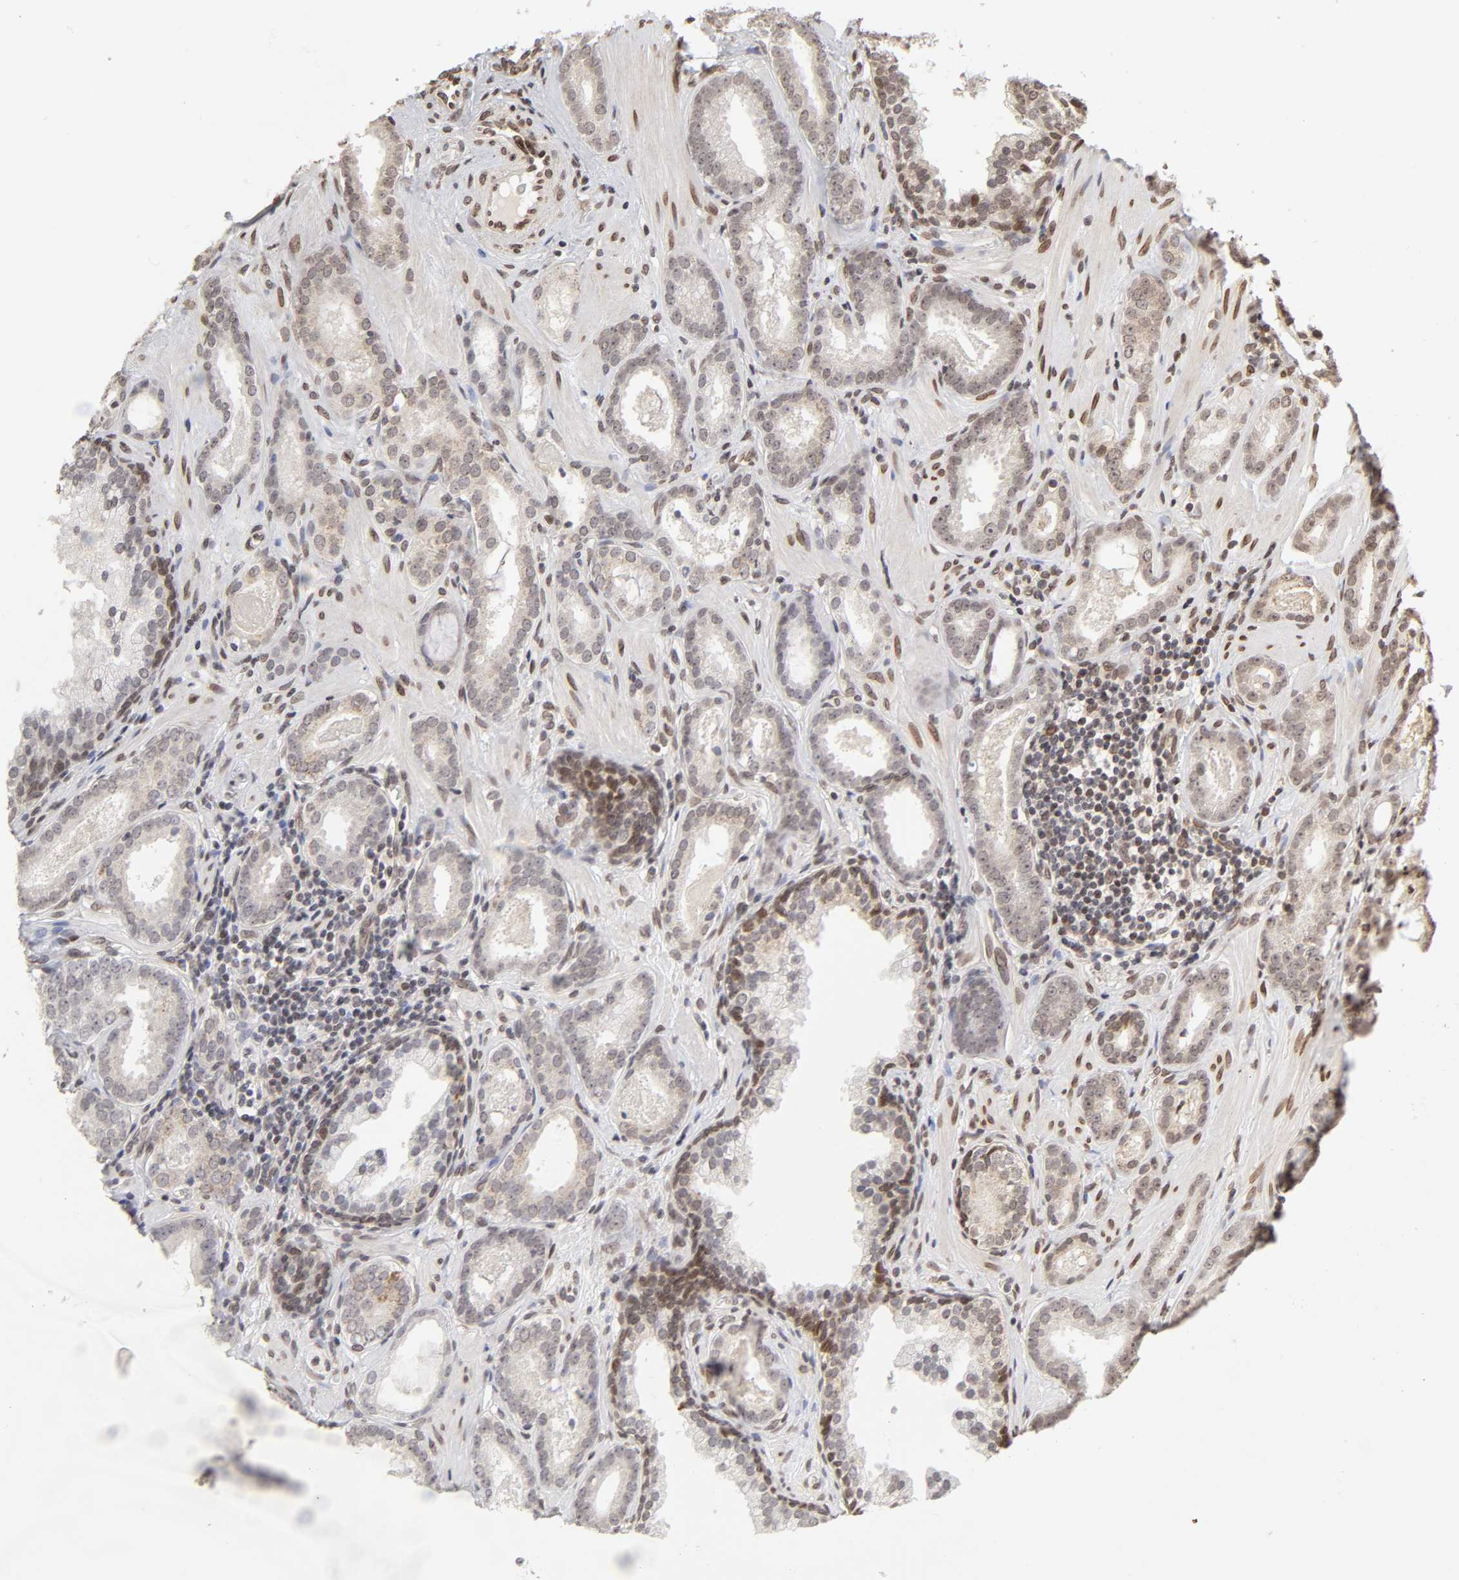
{"staining": {"intensity": "negative", "quantity": "none", "location": "none"}, "tissue": "prostate cancer", "cell_type": "Tumor cells", "image_type": "cancer", "snomed": [{"axis": "morphology", "description": "Adenocarcinoma, Low grade"}, {"axis": "topography", "description": "Prostate"}], "caption": "Immunohistochemistry image of neoplastic tissue: prostate cancer stained with DAB (3,3'-diaminobenzidine) exhibits no significant protein expression in tumor cells.", "gene": "MLLT6", "patient": {"sex": "male", "age": 57}}